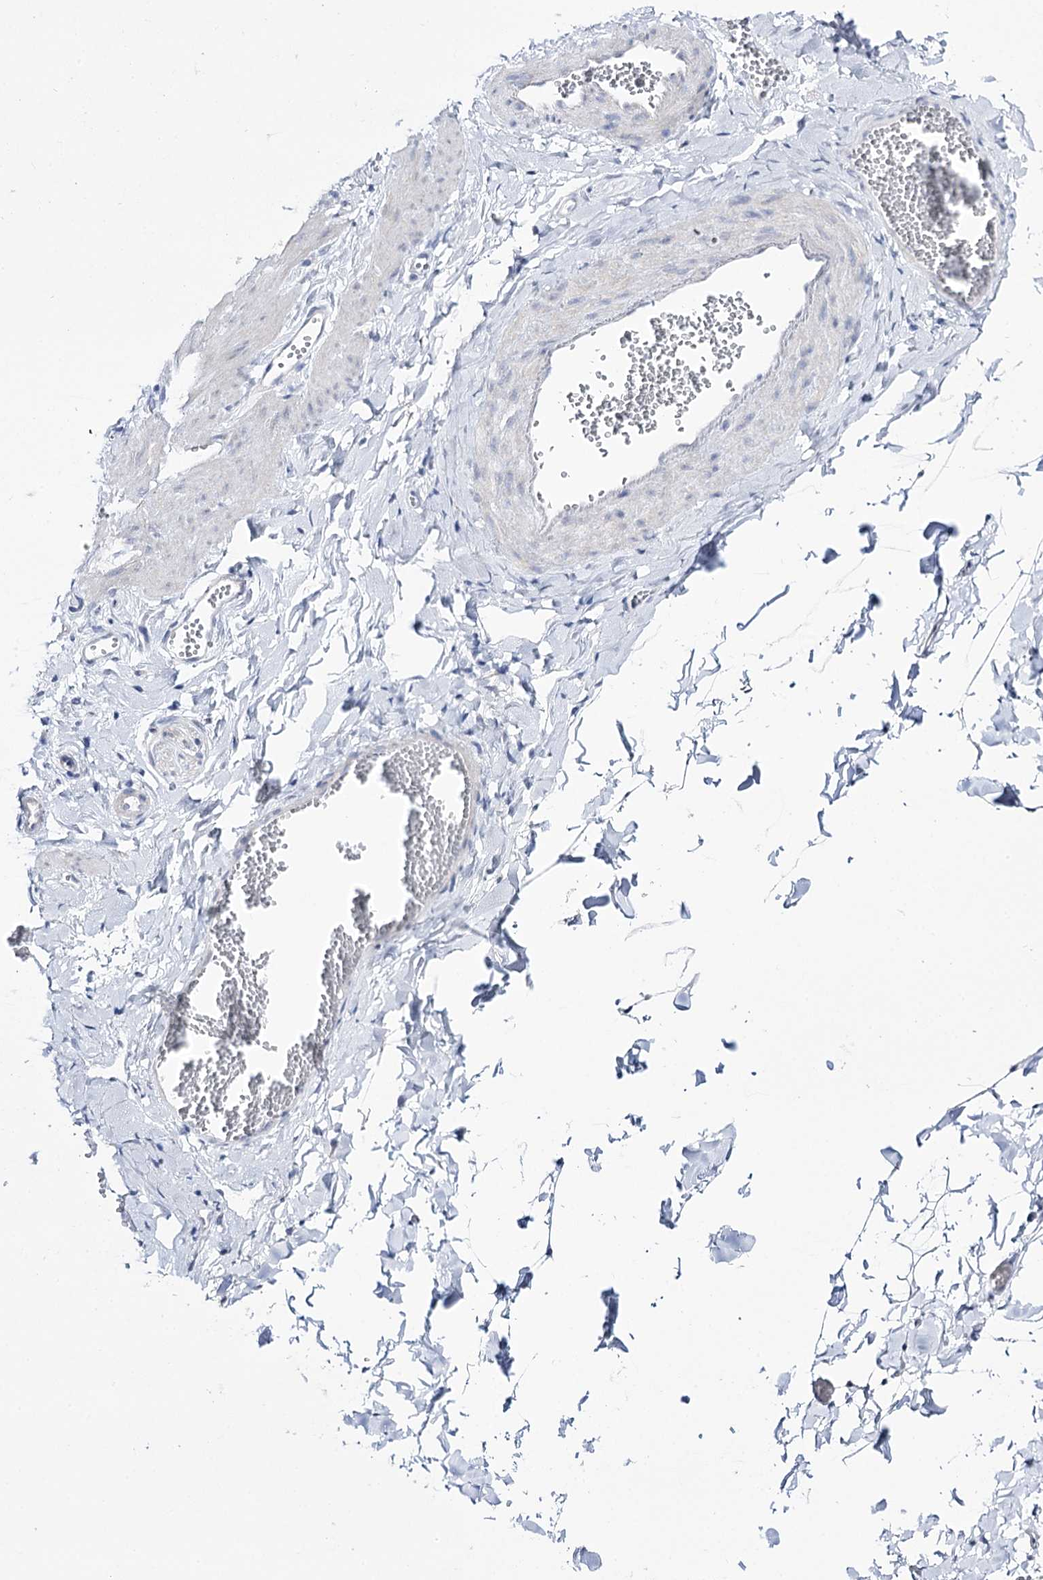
{"staining": {"intensity": "negative", "quantity": "none", "location": "none"}, "tissue": "adipose tissue", "cell_type": "Adipocytes", "image_type": "normal", "snomed": [{"axis": "morphology", "description": "Normal tissue, NOS"}, {"axis": "topography", "description": "Gallbladder"}, {"axis": "topography", "description": "Peripheral nerve tissue"}], "caption": "Immunohistochemistry (IHC) of normal adipose tissue displays no expression in adipocytes.", "gene": "RBM15B", "patient": {"sex": "male", "age": 38}}